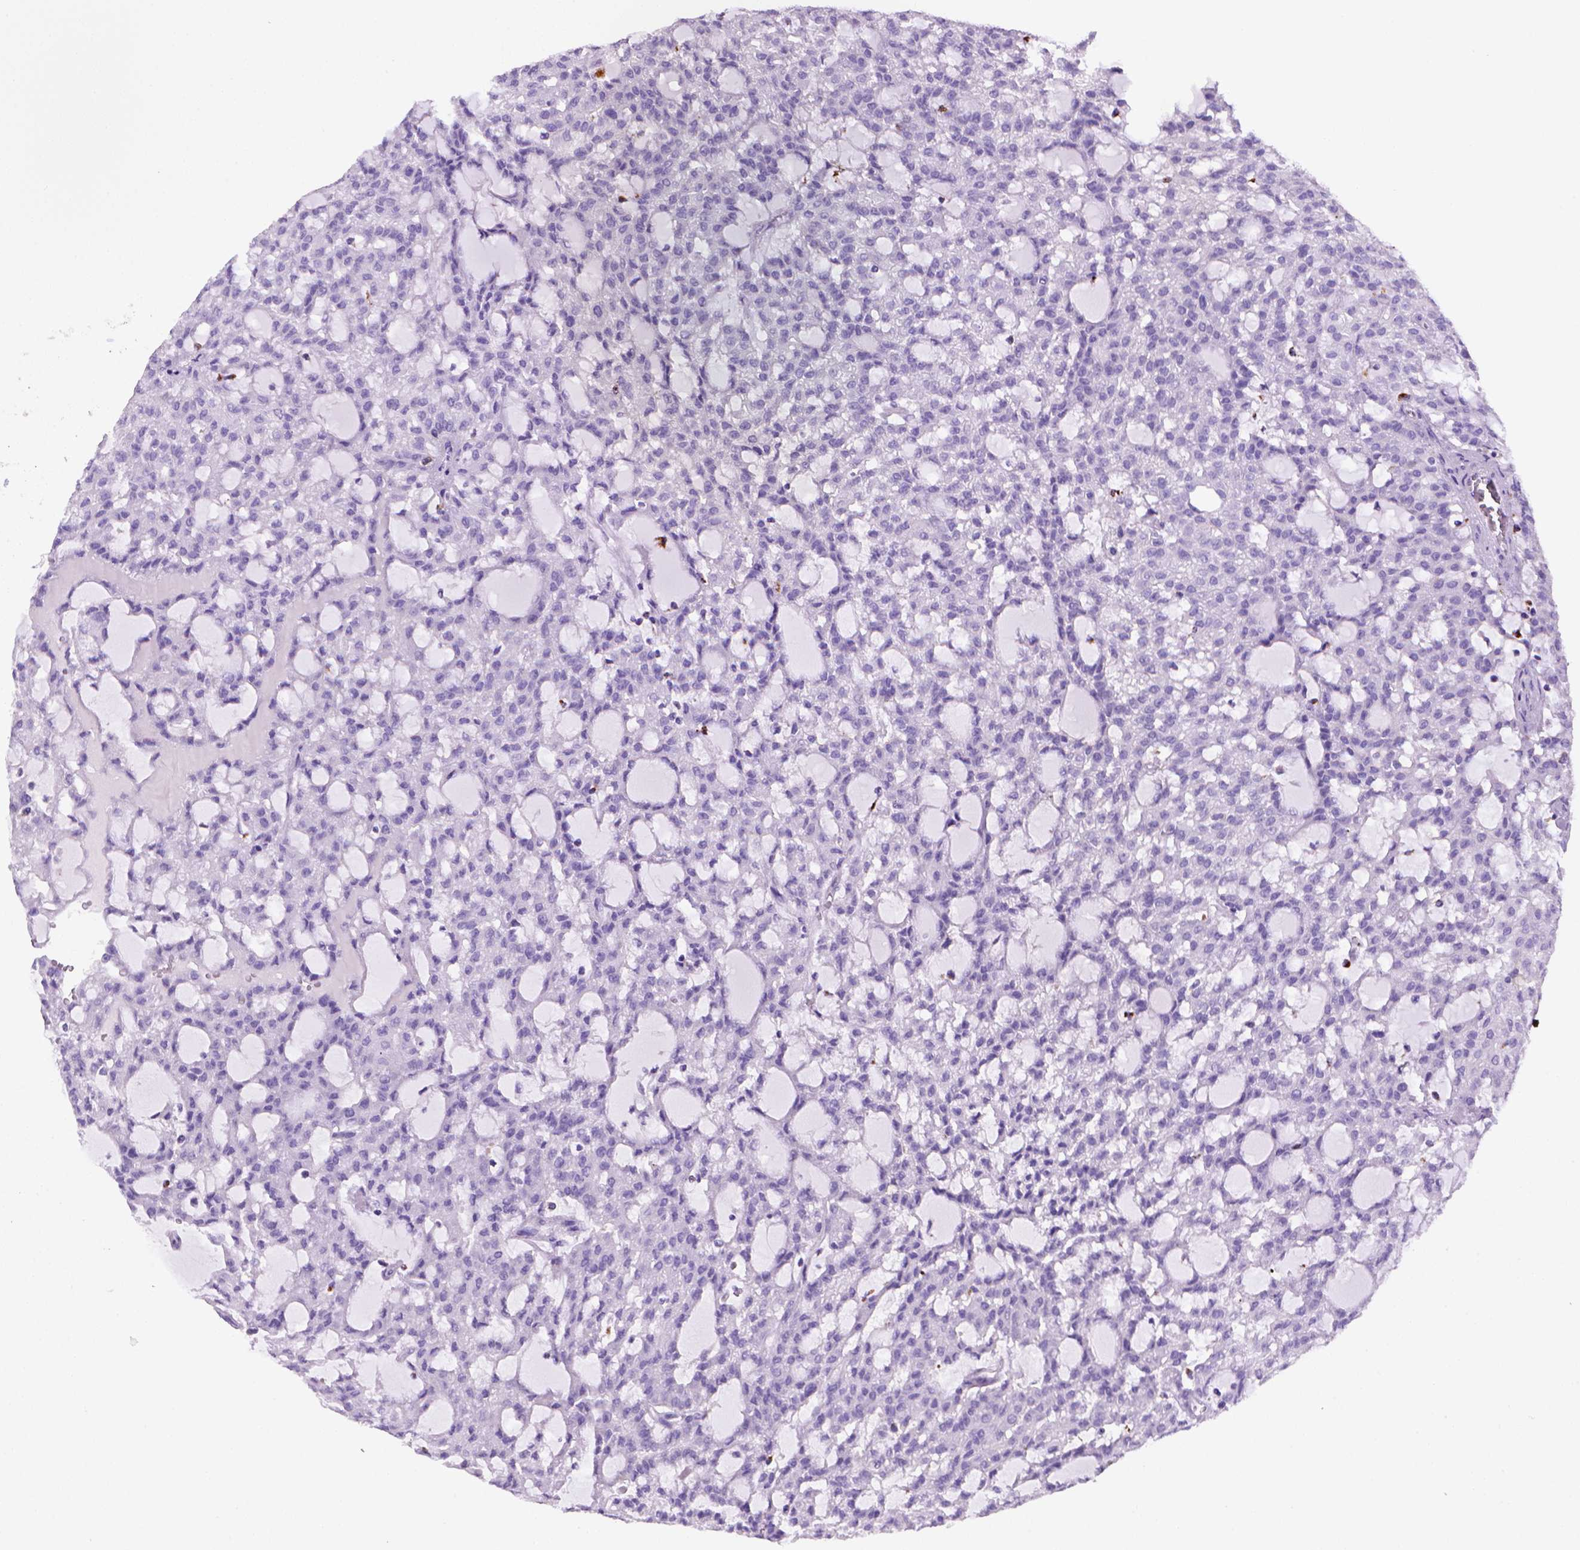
{"staining": {"intensity": "negative", "quantity": "none", "location": "none"}, "tissue": "renal cancer", "cell_type": "Tumor cells", "image_type": "cancer", "snomed": [{"axis": "morphology", "description": "Adenocarcinoma, NOS"}, {"axis": "topography", "description": "Kidney"}], "caption": "A photomicrograph of human adenocarcinoma (renal) is negative for staining in tumor cells.", "gene": "ARHGEF33", "patient": {"sex": "male", "age": 63}}